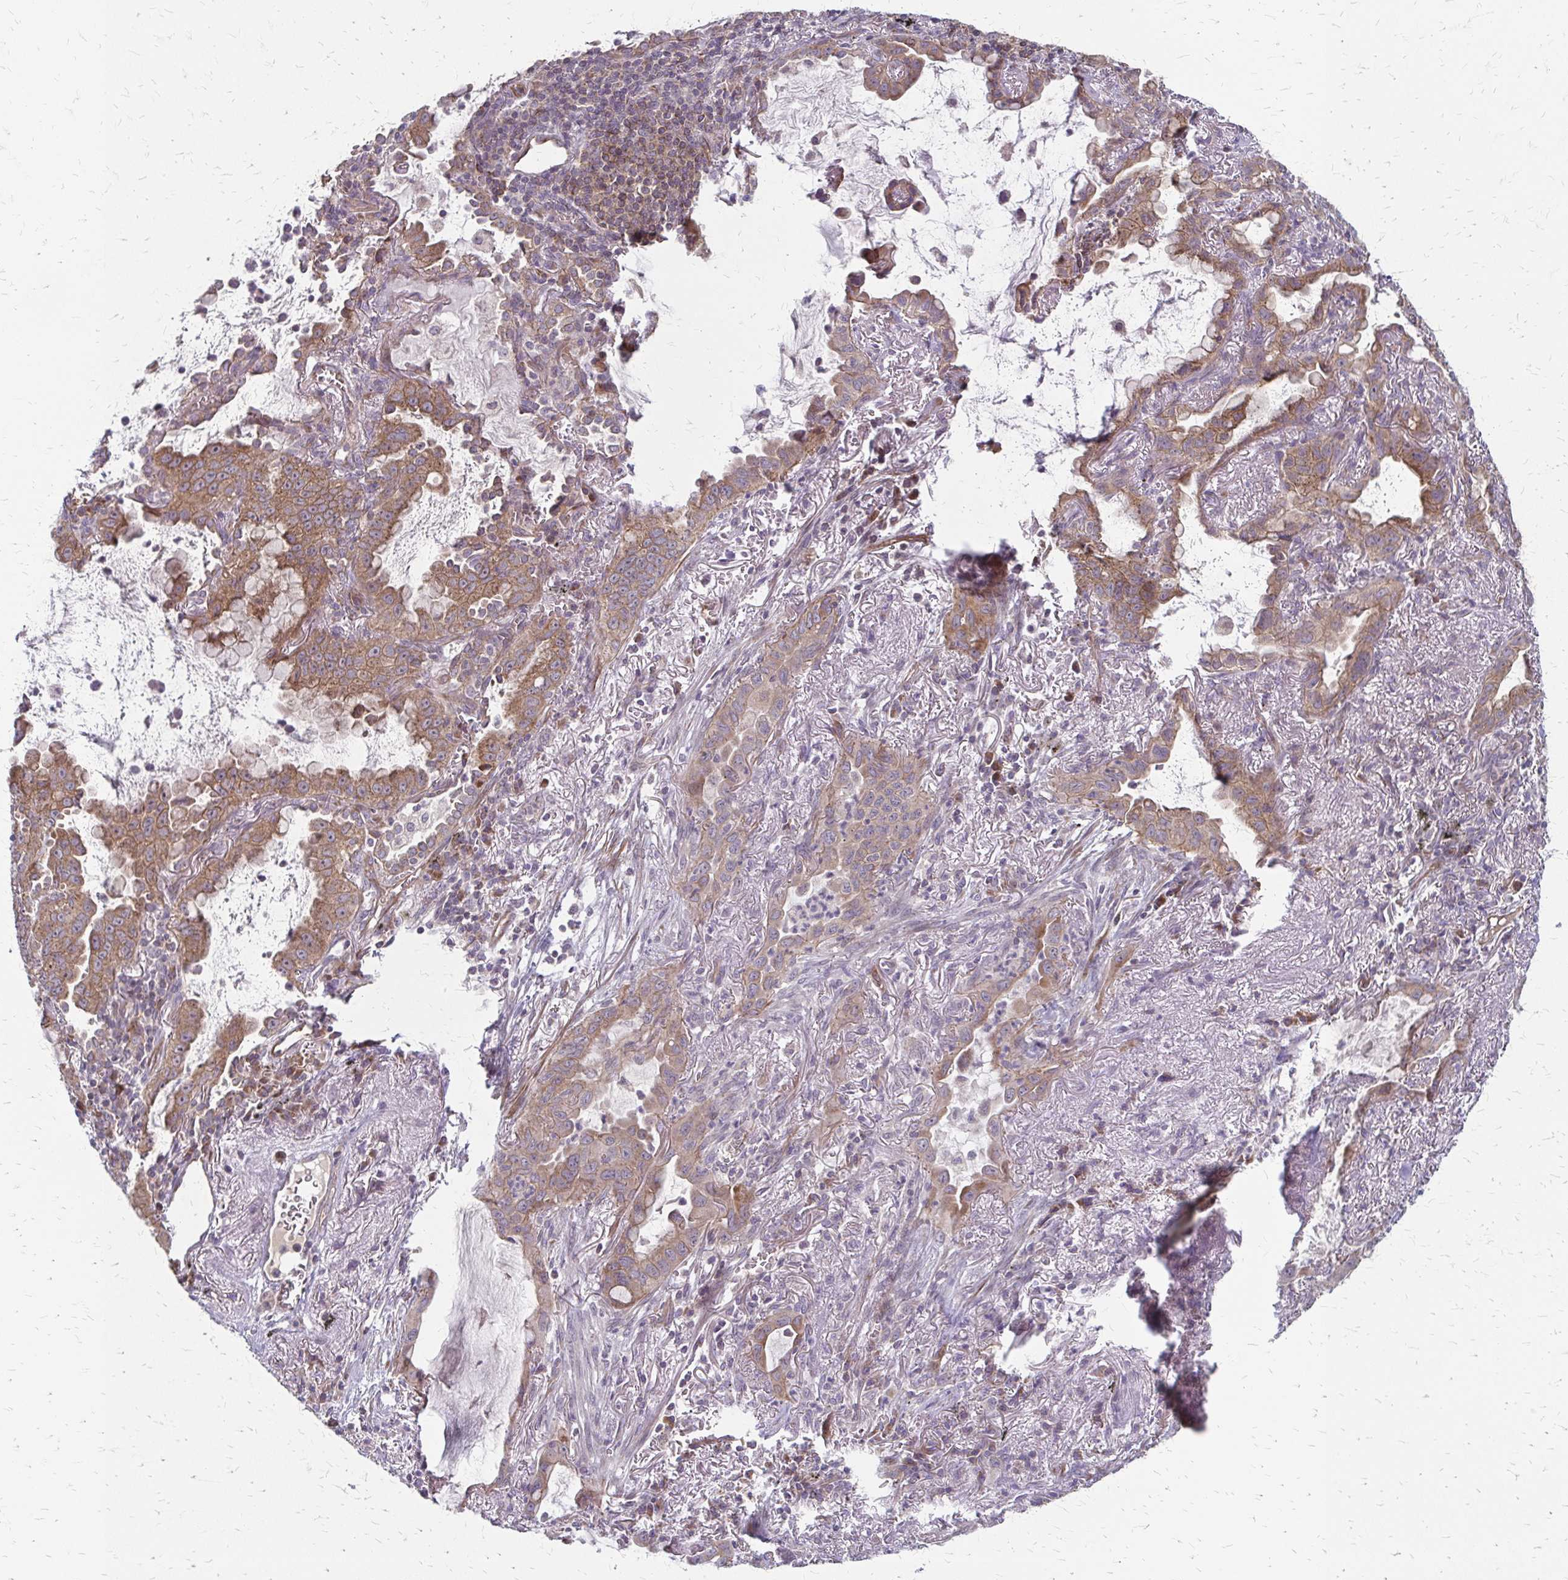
{"staining": {"intensity": "moderate", "quantity": ">75%", "location": "cytoplasmic/membranous"}, "tissue": "lung cancer", "cell_type": "Tumor cells", "image_type": "cancer", "snomed": [{"axis": "morphology", "description": "Adenocarcinoma, NOS"}, {"axis": "topography", "description": "Lung"}], "caption": "A brown stain highlights moderate cytoplasmic/membranous expression of a protein in human adenocarcinoma (lung) tumor cells.", "gene": "ZNF383", "patient": {"sex": "male", "age": 65}}